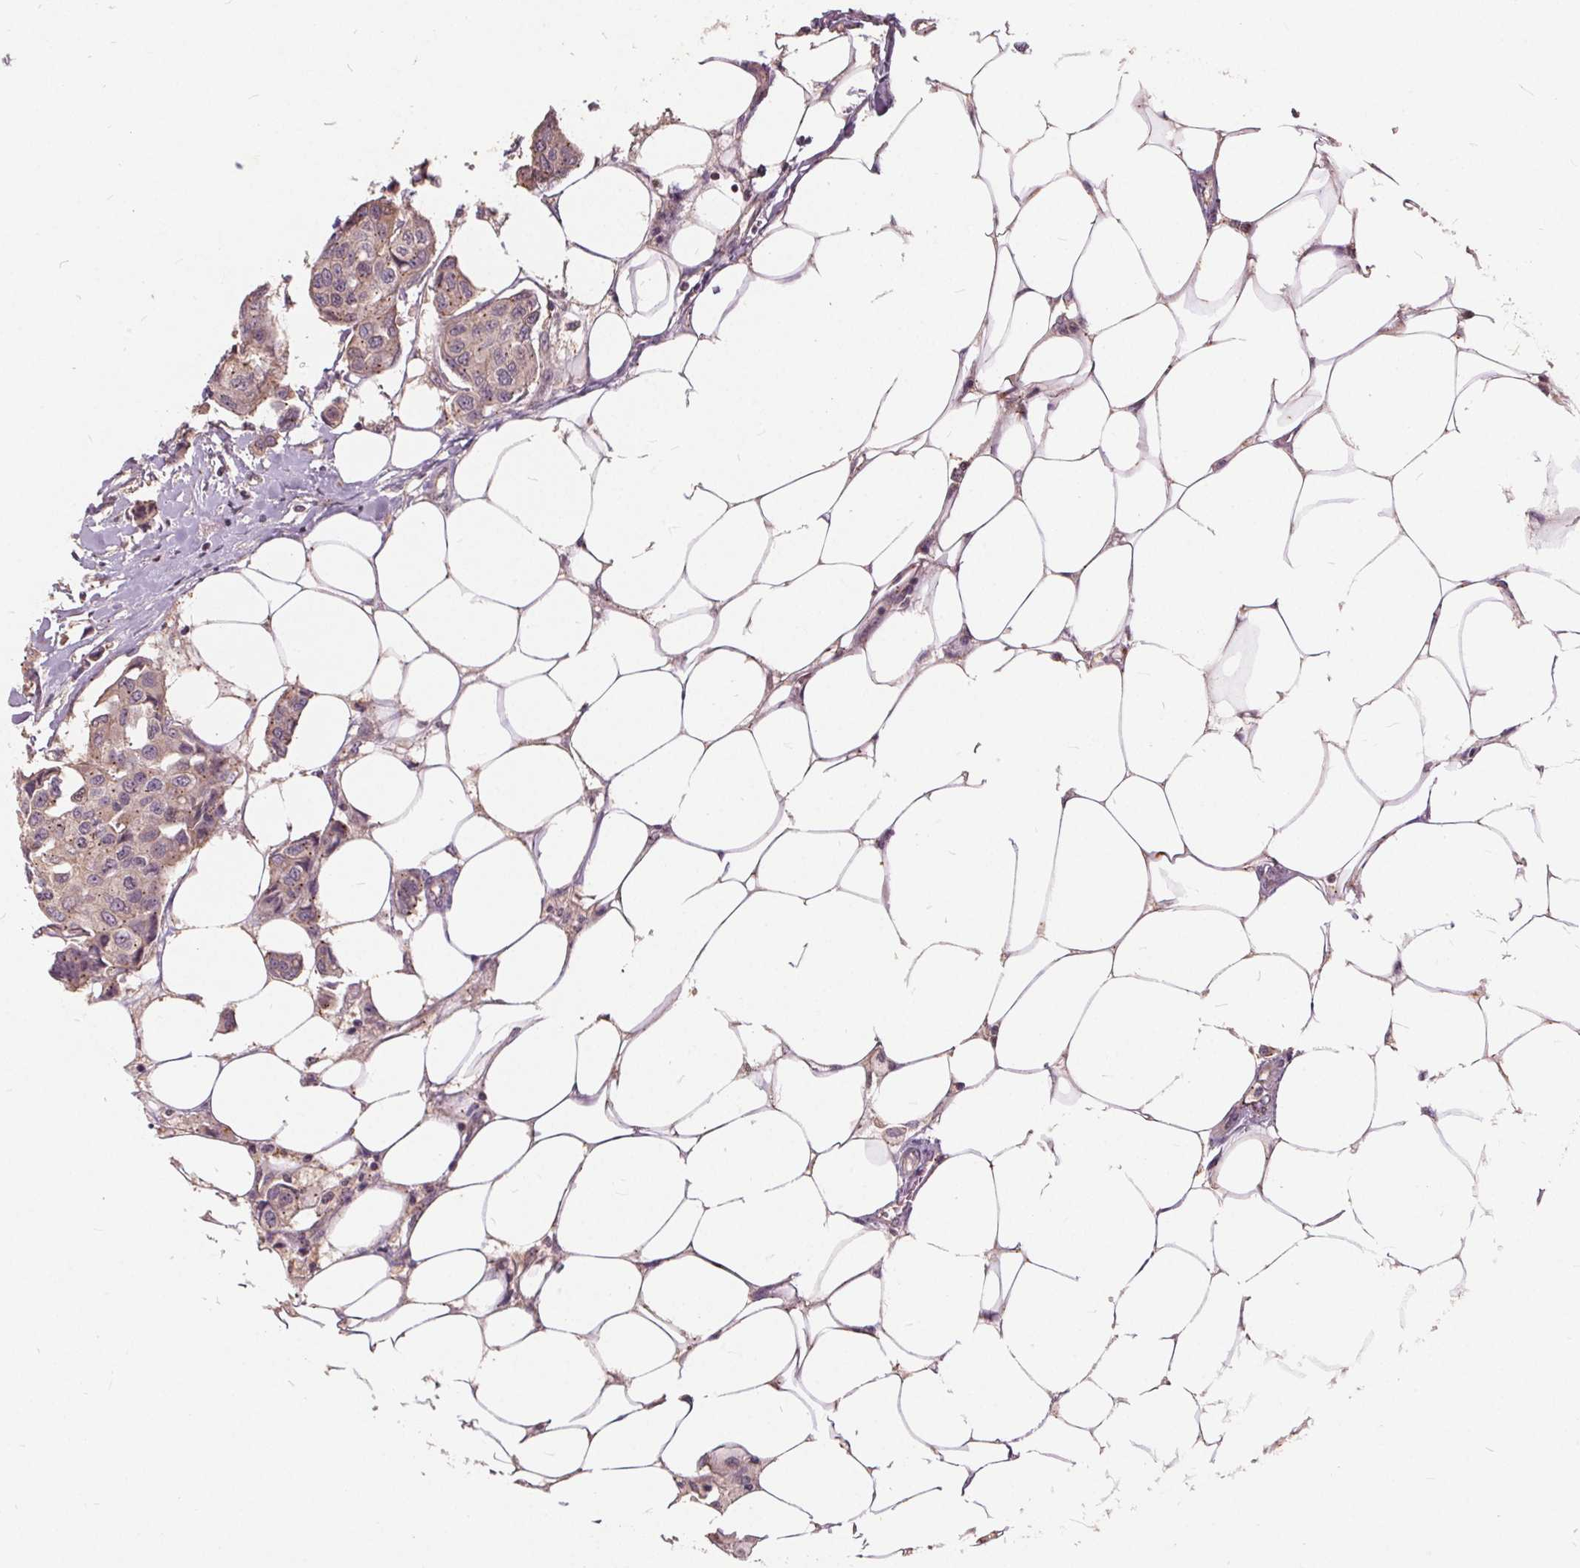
{"staining": {"intensity": "weak", "quantity": "25%-75%", "location": "cytoplasmic/membranous"}, "tissue": "breast cancer", "cell_type": "Tumor cells", "image_type": "cancer", "snomed": [{"axis": "morphology", "description": "Duct carcinoma"}, {"axis": "topography", "description": "Breast"}, {"axis": "topography", "description": "Lymph node"}], "caption": "IHC image of neoplastic tissue: breast cancer stained using IHC demonstrates low levels of weak protein expression localized specifically in the cytoplasmic/membranous of tumor cells, appearing as a cytoplasmic/membranous brown color.", "gene": "CSNK1G2", "patient": {"sex": "female", "age": 80}}